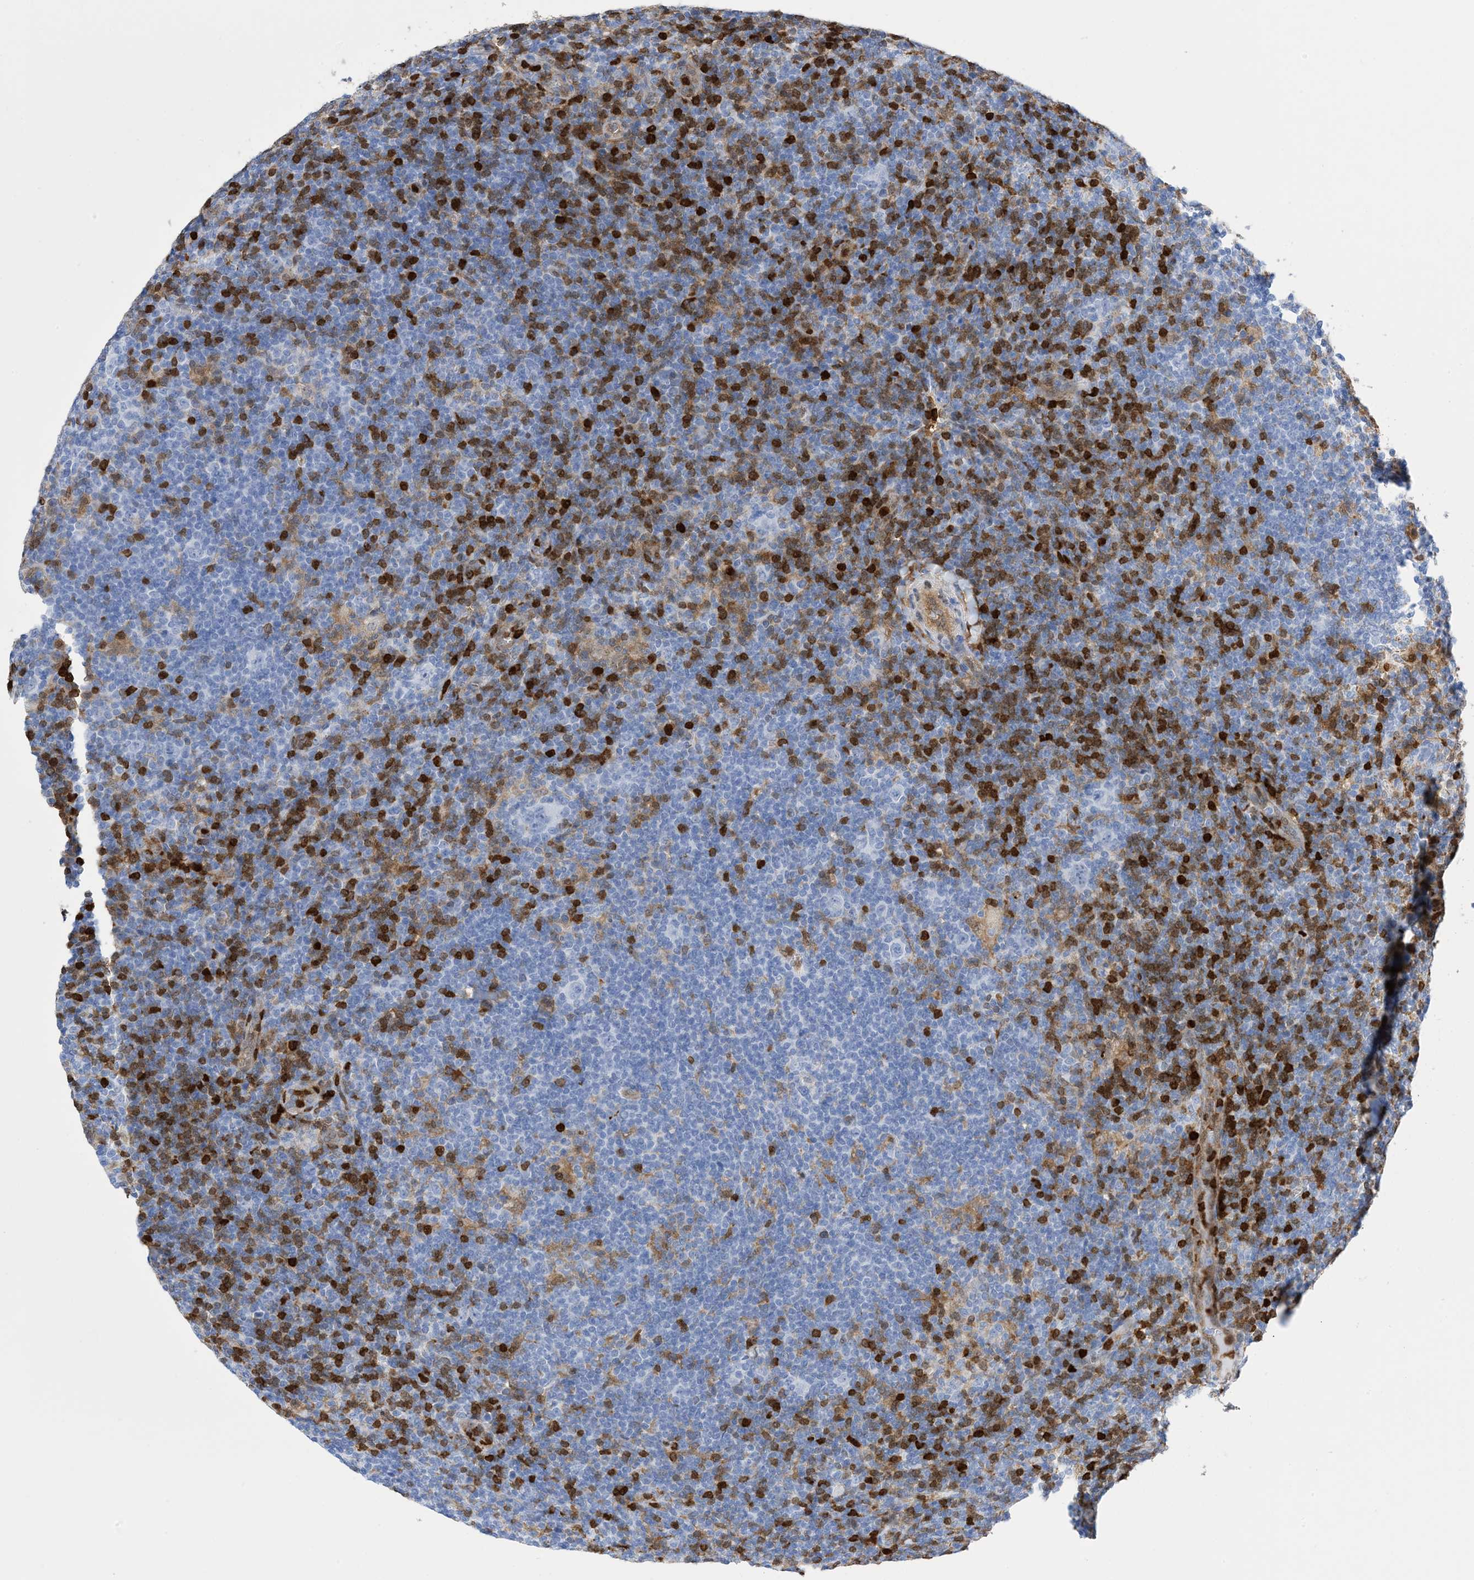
{"staining": {"intensity": "negative", "quantity": "none", "location": "none"}, "tissue": "lymphoma", "cell_type": "Tumor cells", "image_type": "cancer", "snomed": [{"axis": "morphology", "description": "Hodgkin's disease, NOS"}, {"axis": "topography", "description": "Lymph node"}], "caption": "Lymphoma stained for a protein using IHC reveals no staining tumor cells.", "gene": "ANXA1", "patient": {"sex": "female", "age": 57}}